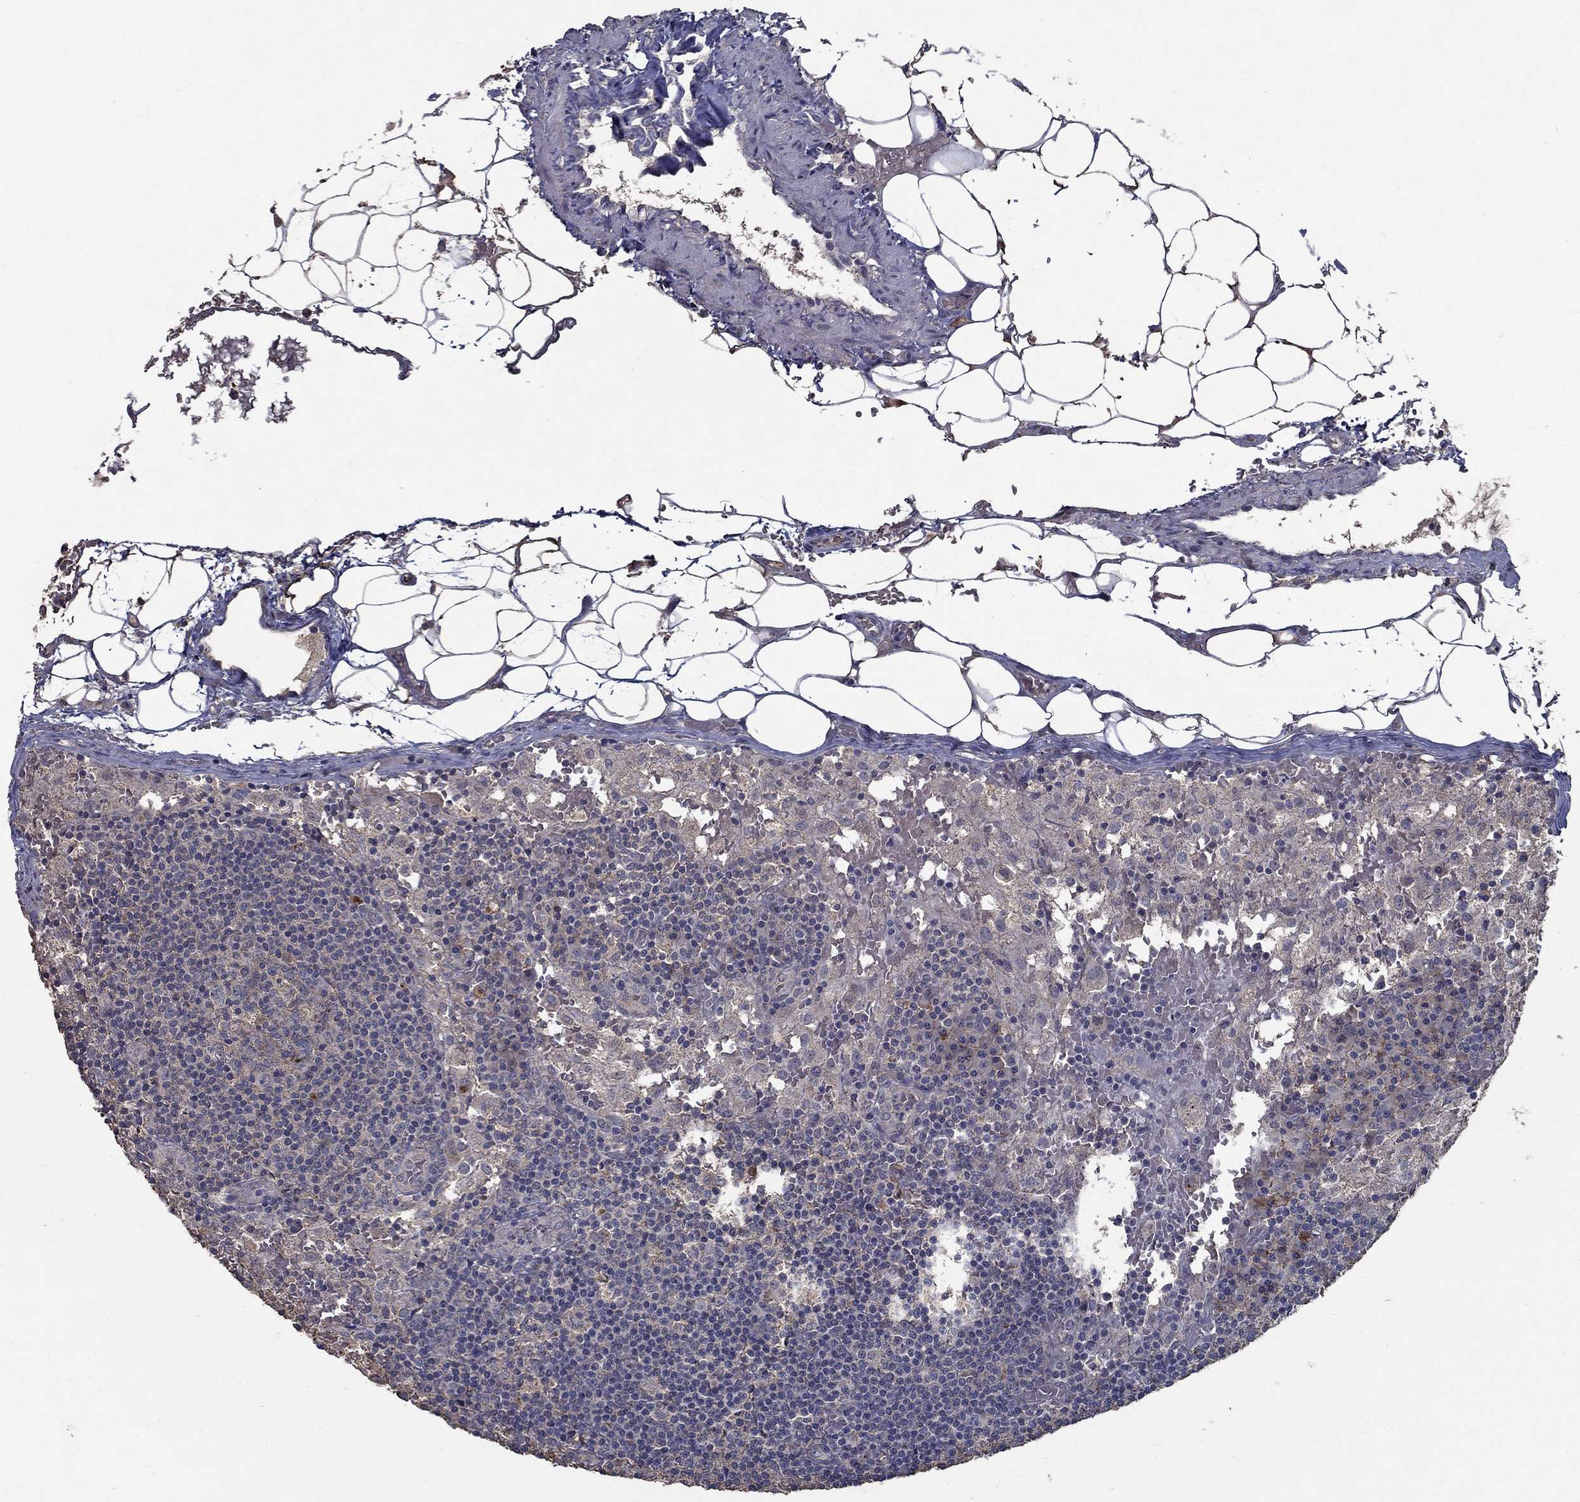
{"staining": {"intensity": "weak", "quantity": "<25%", "location": "cytoplasmic/membranous"}, "tissue": "lymph node", "cell_type": "Germinal center cells", "image_type": "normal", "snomed": [{"axis": "morphology", "description": "Normal tissue, NOS"}, {"axis": "topography", "description": "Lymph node"}], "caption": "The micrograph shows no significant expression in germinal center cells of lymph node. (DAB (3,3'-diaminobenzidine) immunohistochemistry (IHC) visualized using brightfield microscopy, high magnification).", "gene": "SLC44A1", "patient": {"sex": "male", "age": 62}}